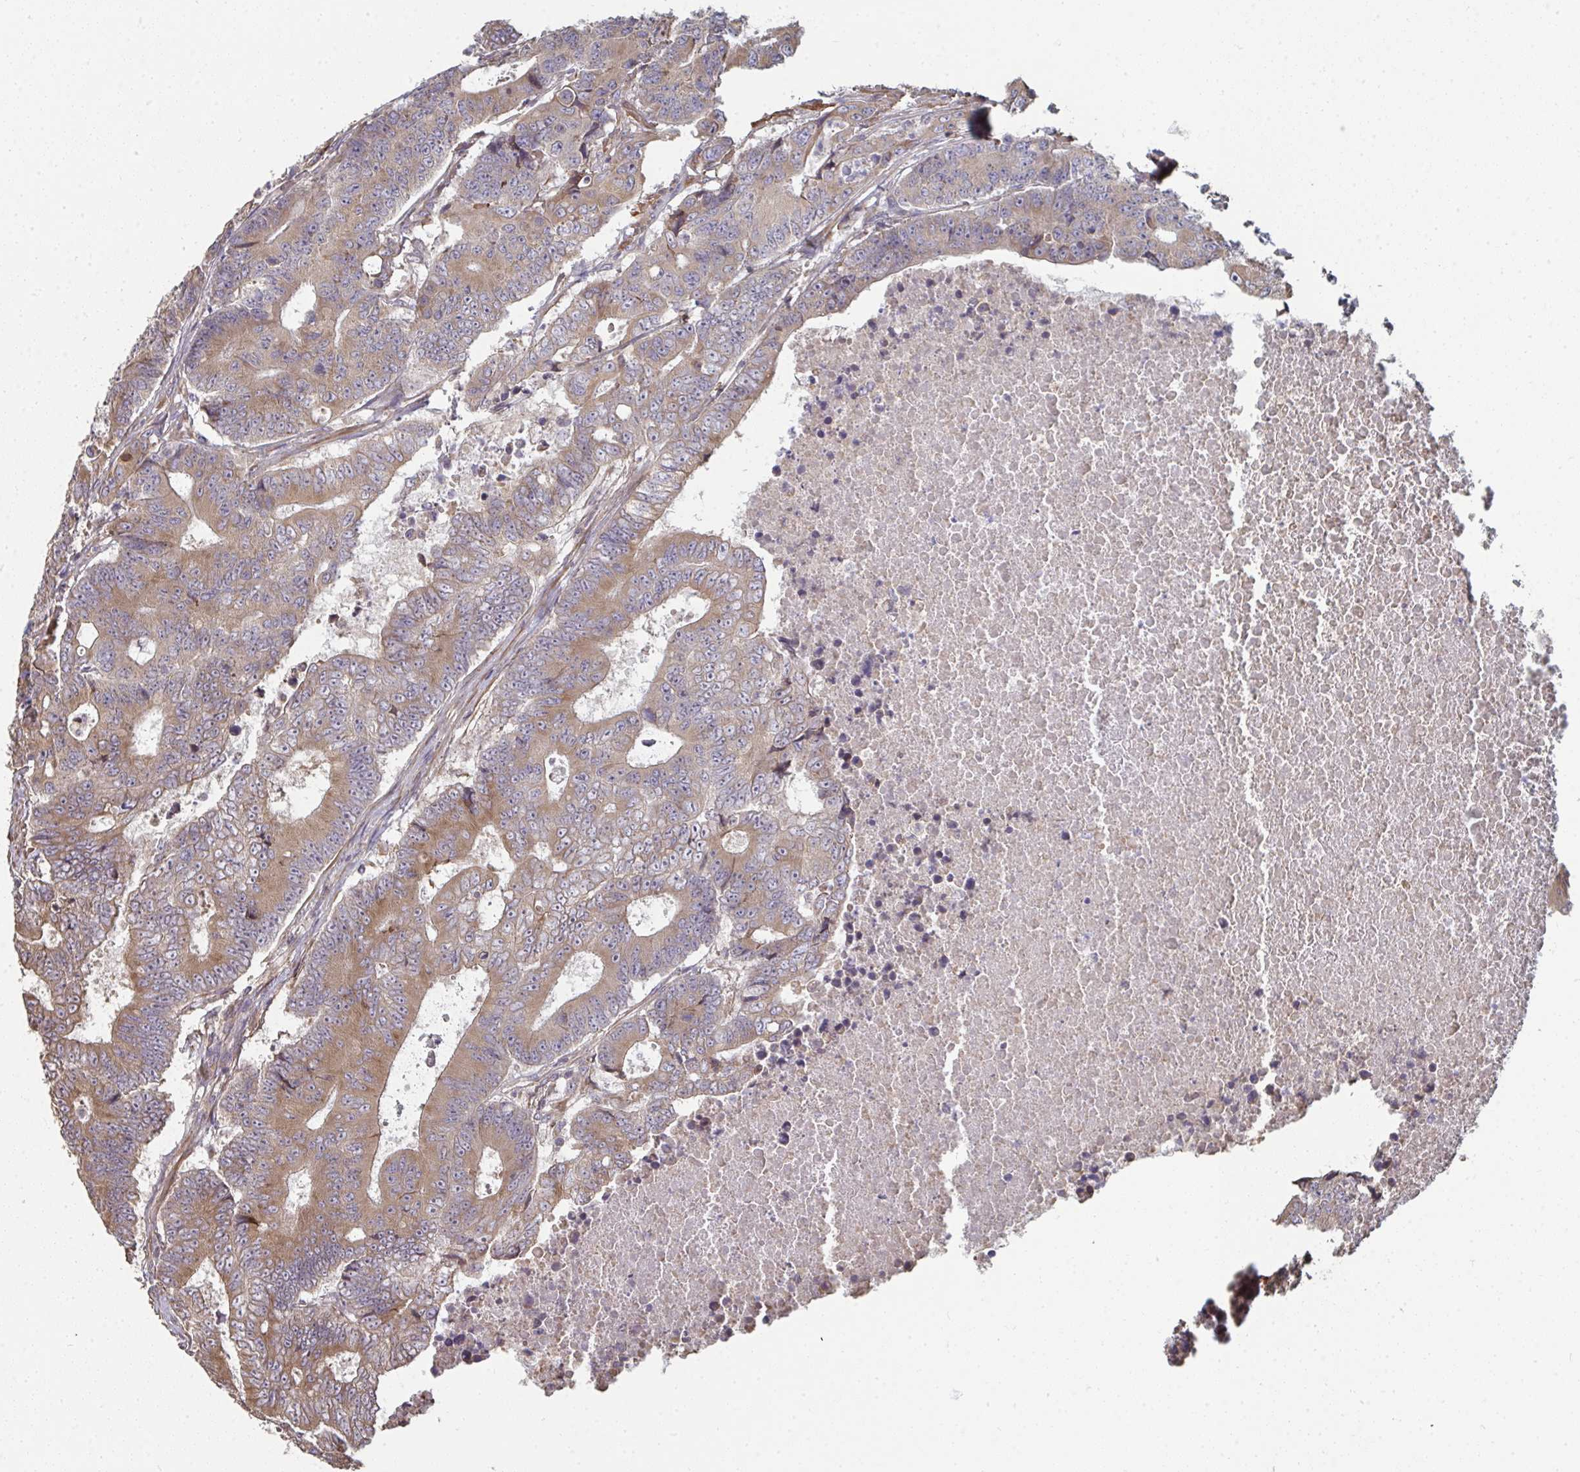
{"staining": {"intensity": "moderate", "quantity": ">75%", "location": "cytoplasmic/membranous"}, "tissue": "colorectal cancer", "cell_type": "Tumor cells", "image_type": "cancer", "snomed": [{"axis": "morphology", "description": "Adenocarcinoma, NOS"}, {"axis": "topography", "description": "Colon"}], "caption": "Brown immunohistochemical staining in colorectal adenocarcinoma demonstrates moderate cytoplasmic/membranous expression in approximately >75% of tumor cells.", "gene": "ZFYVE28", "patient": {"sex": "female", "age": 48}}